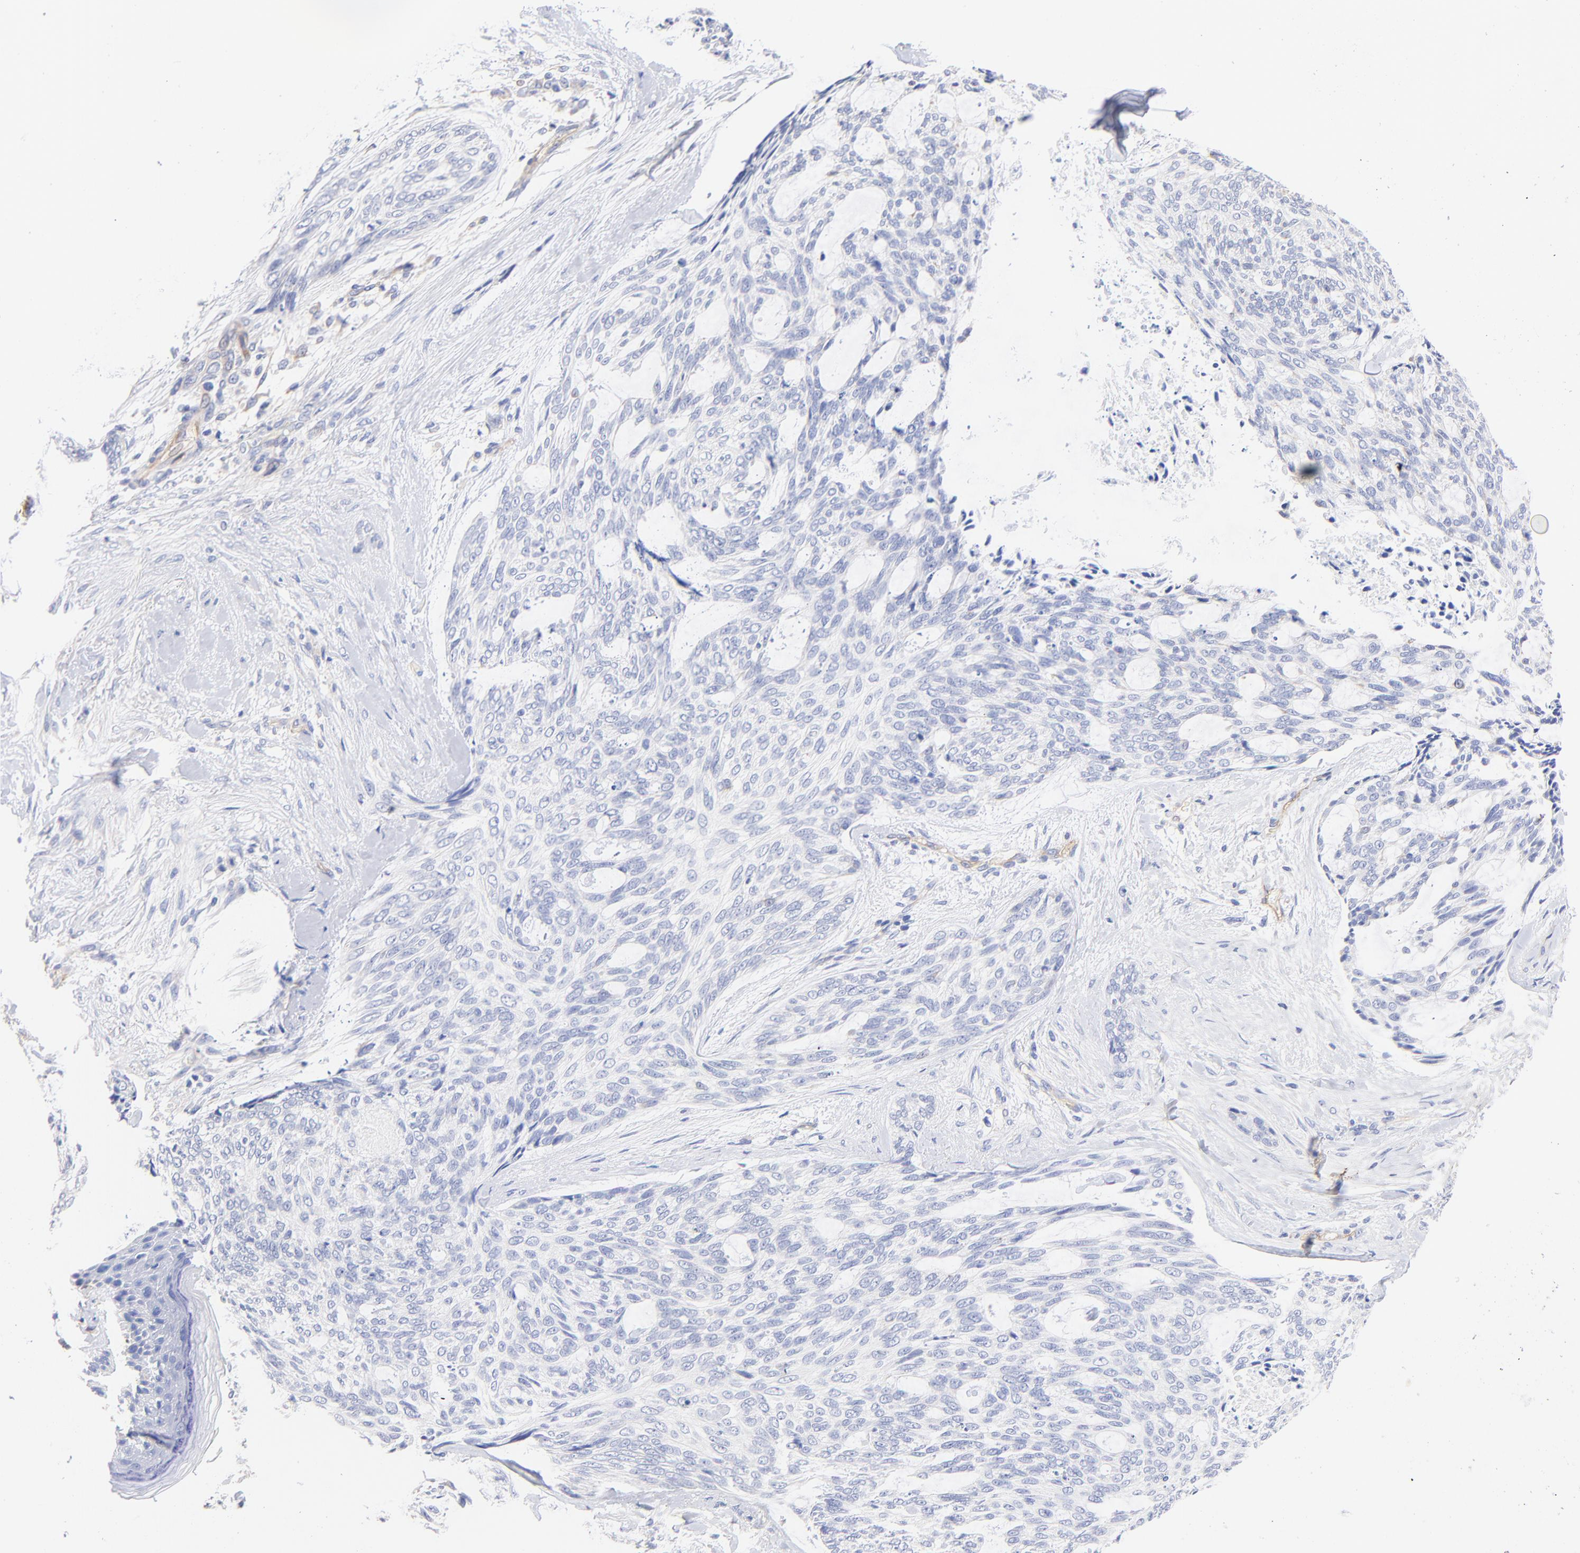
{"staining": {"intensity": "negative", "quantity": "none", "location": "none"}, "tissue": "skin cancer", "cell_type": "Tumor cells", "image_type": "cancer", "snomed": [{"axis": "morphology", "description": "Normal tissue, NOS"}, {"axis": "morphology", "description": "Basal cell carcinoma"}, {"axis": "topography", "description": "Skin"}], "caption": "Skin basal cell carcinoma was stained to show a protein in brown. There is no significant expression in tumor cells.", "gene": "SLC44A2", "patient": {"sex": "female", "age": 71}}